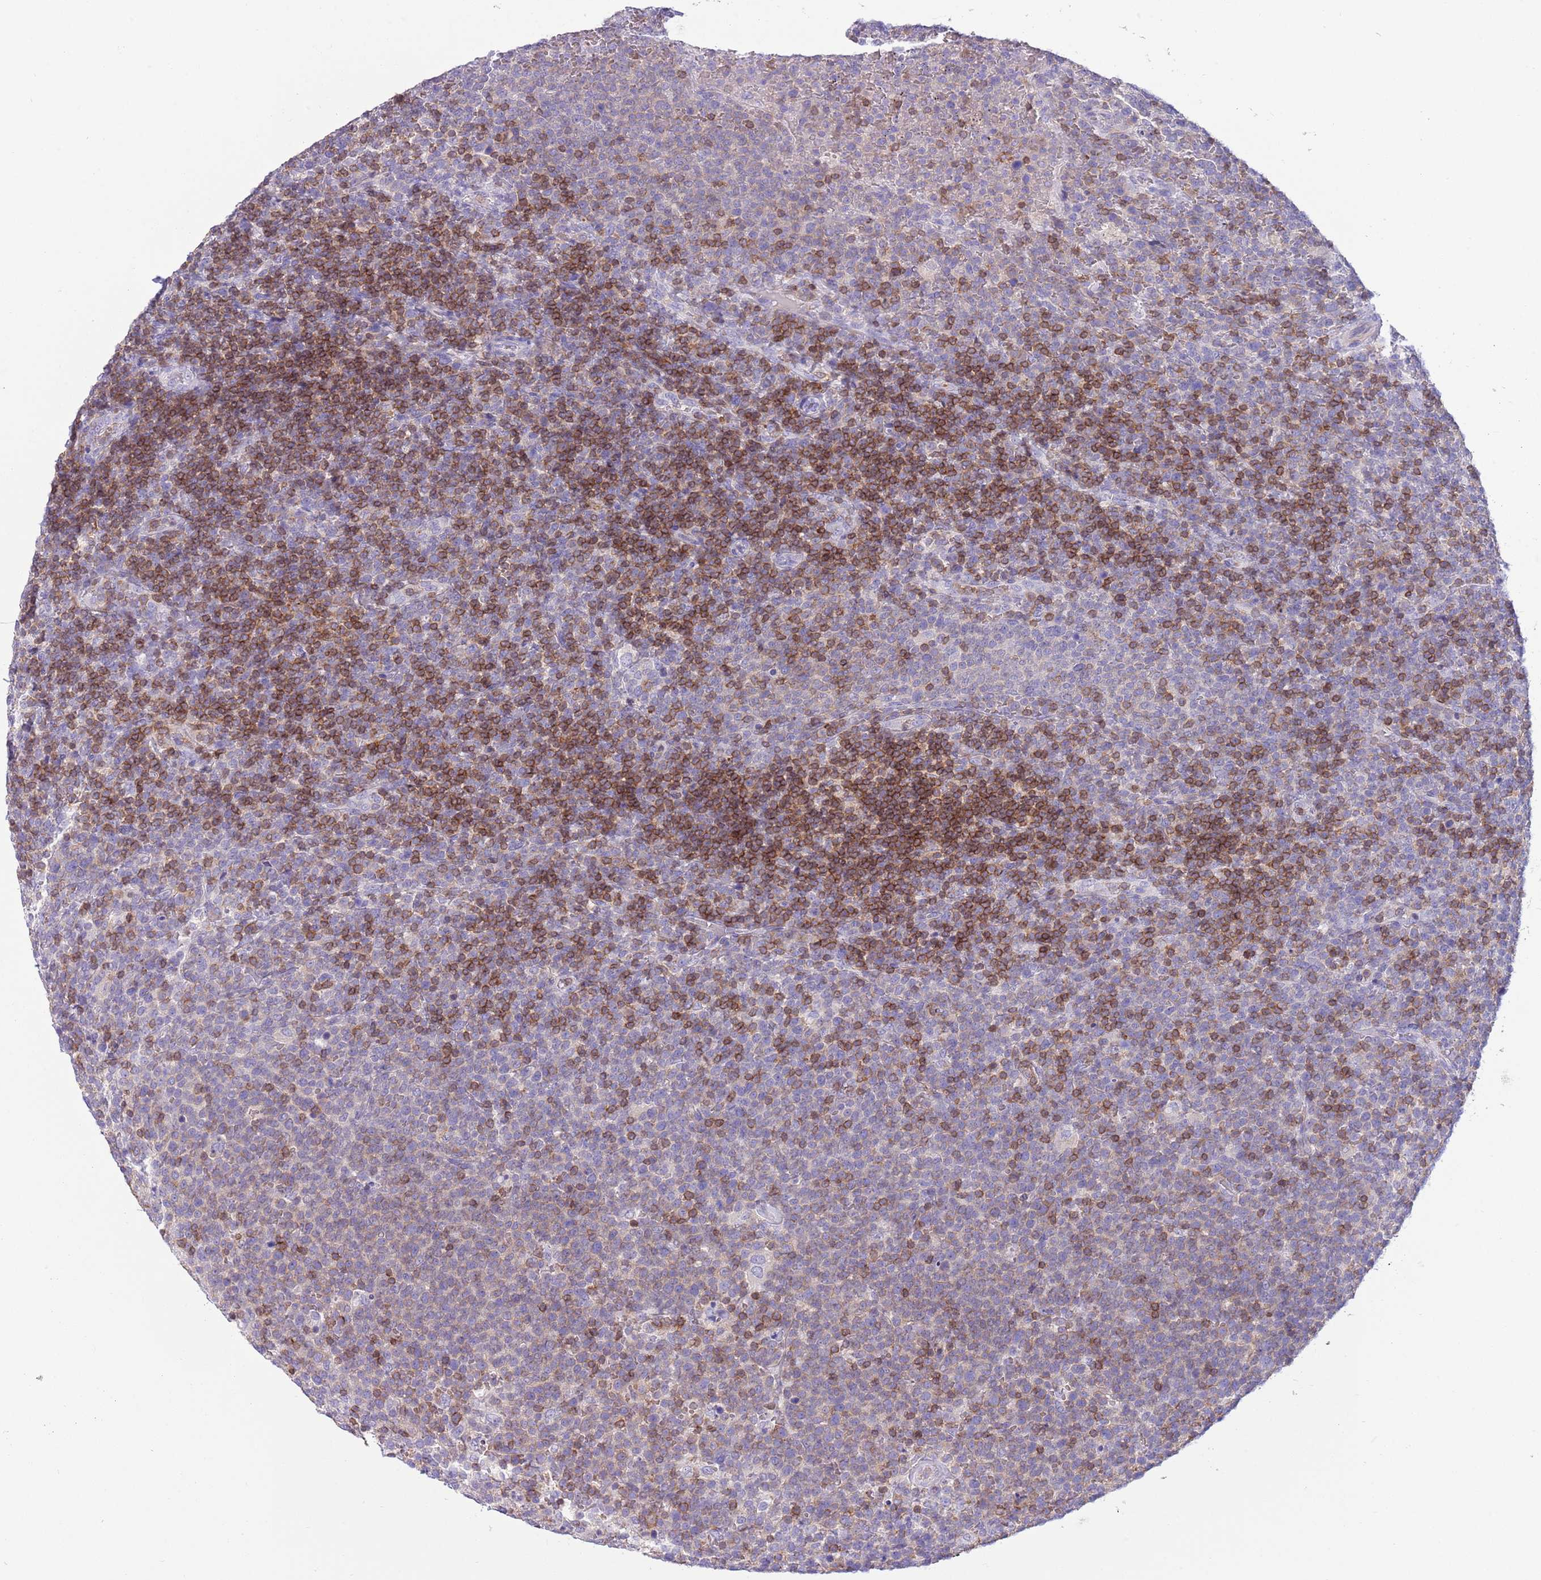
{"staining": {"intensity": "moderate", "quantity": "25%-75%", "location": "cytoplasmic/membranous"}, "tissue": "lymphoma", "cell_type": "Tumor cells", "image_type": "cancer", "snomed": [{"axis": "morphology", "description": "Malignant lymphoma, non-Hodgkin's type, High grade"}, {"axis": "topography", "description": "Lymph node"}], "caption": "A high-resolution photomicrograph shows immunohistochemistry (IHC) staining of malignant lymphoma, non-Hodgkin's type (high-grade), which exhibits moderate cytoplasmic/membranous positivity in about 25%-75% of tumor cells.", "gene": "OR4Q3", "patient": {"sex": "male", "age": 61}}